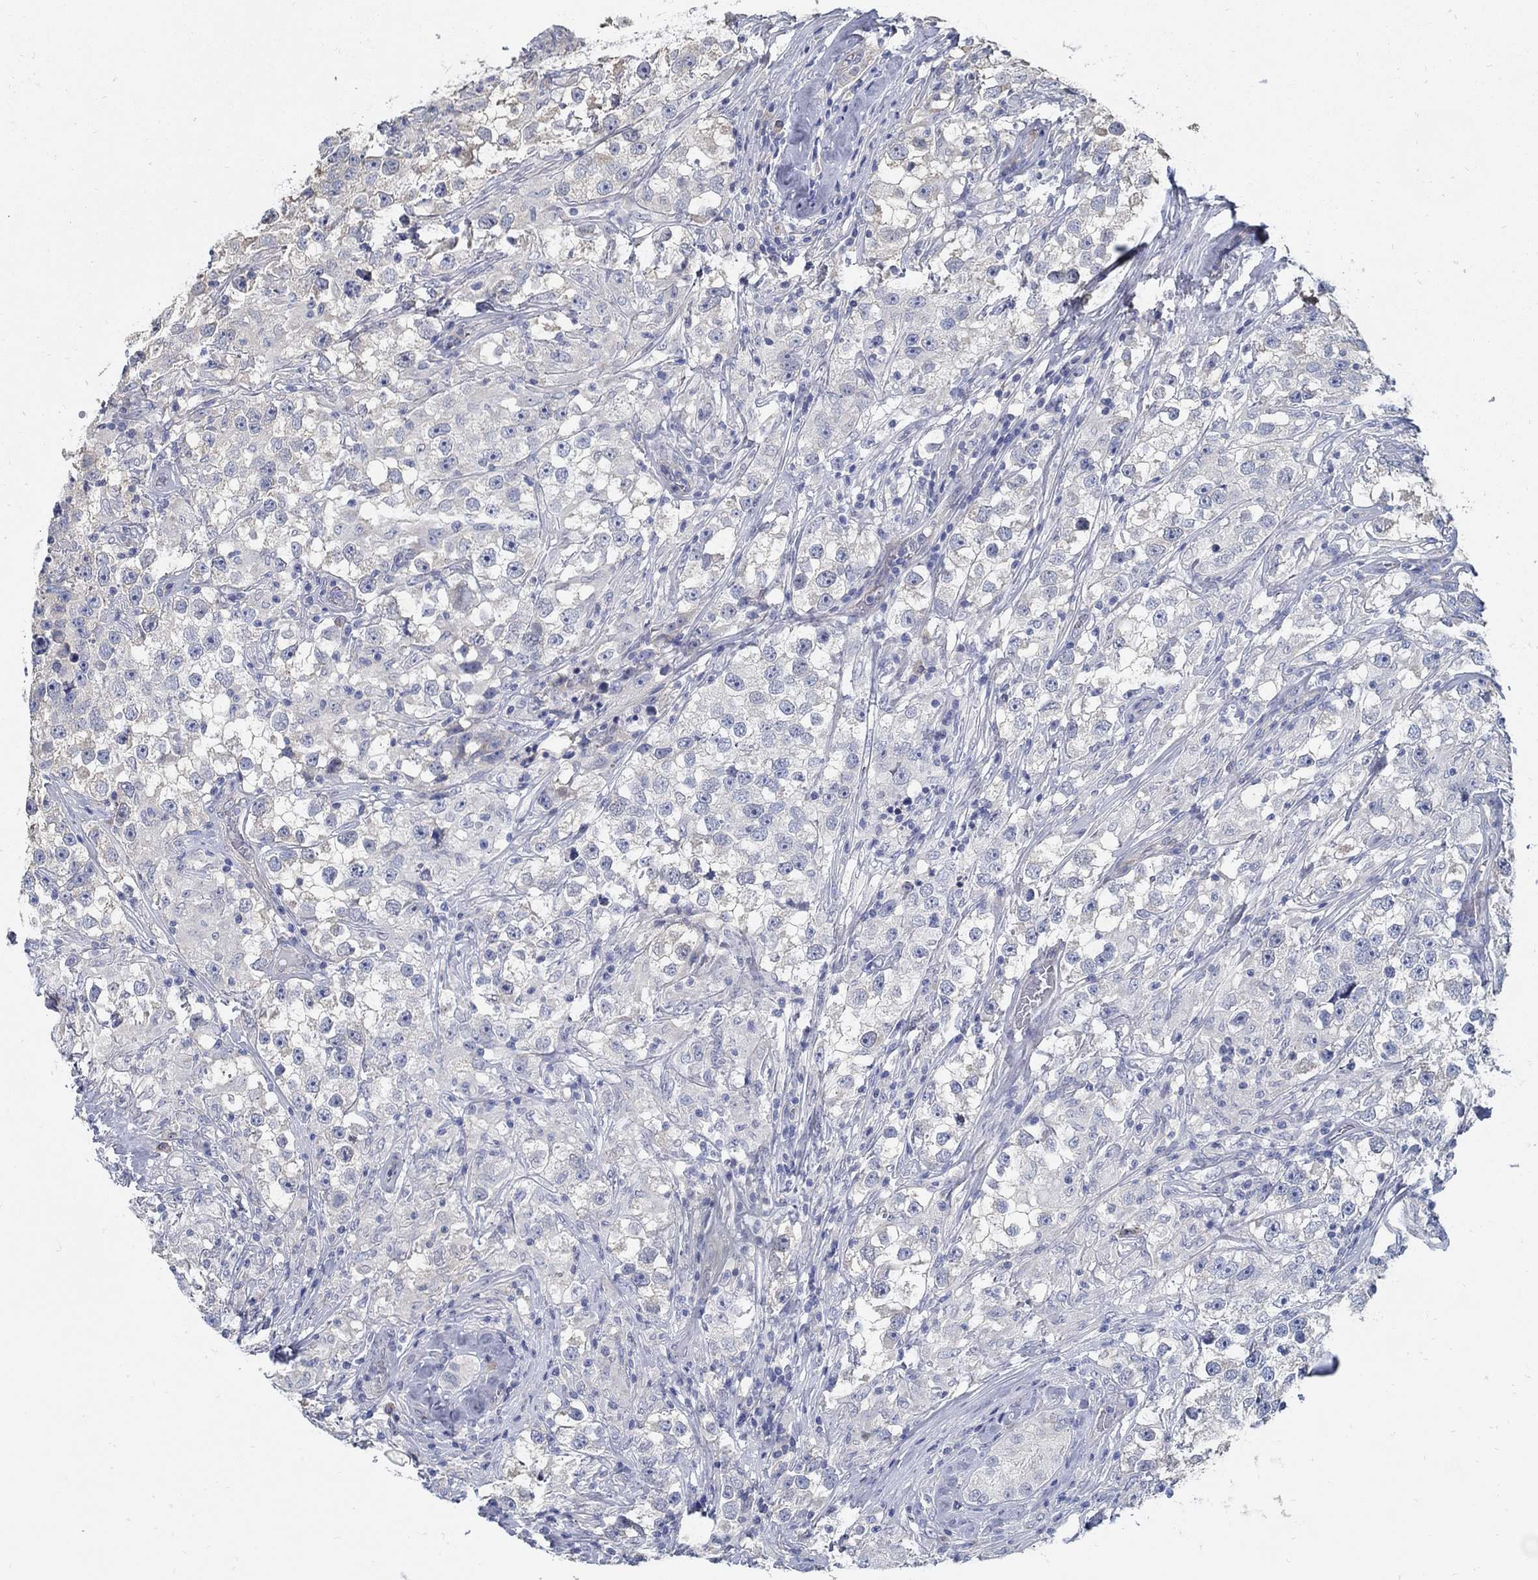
{"staining": {"intensity": "negative", "quantity": "none", "location": "none"}, "tissue": "testis cancer", "cell_type": "Tumor cells", "image_type": "cancer", "snomed": [{"axis": "morphology", "description": "Seminoma, NOS"}, {"axis": "topography", "description": "Testis"}], "caption": "Testis seminoma was stained to show a protein in brown. There is no significant expression in tumor cells.", "gene": "C15orf39", "patient": {"sex": "male", "age": 46}}